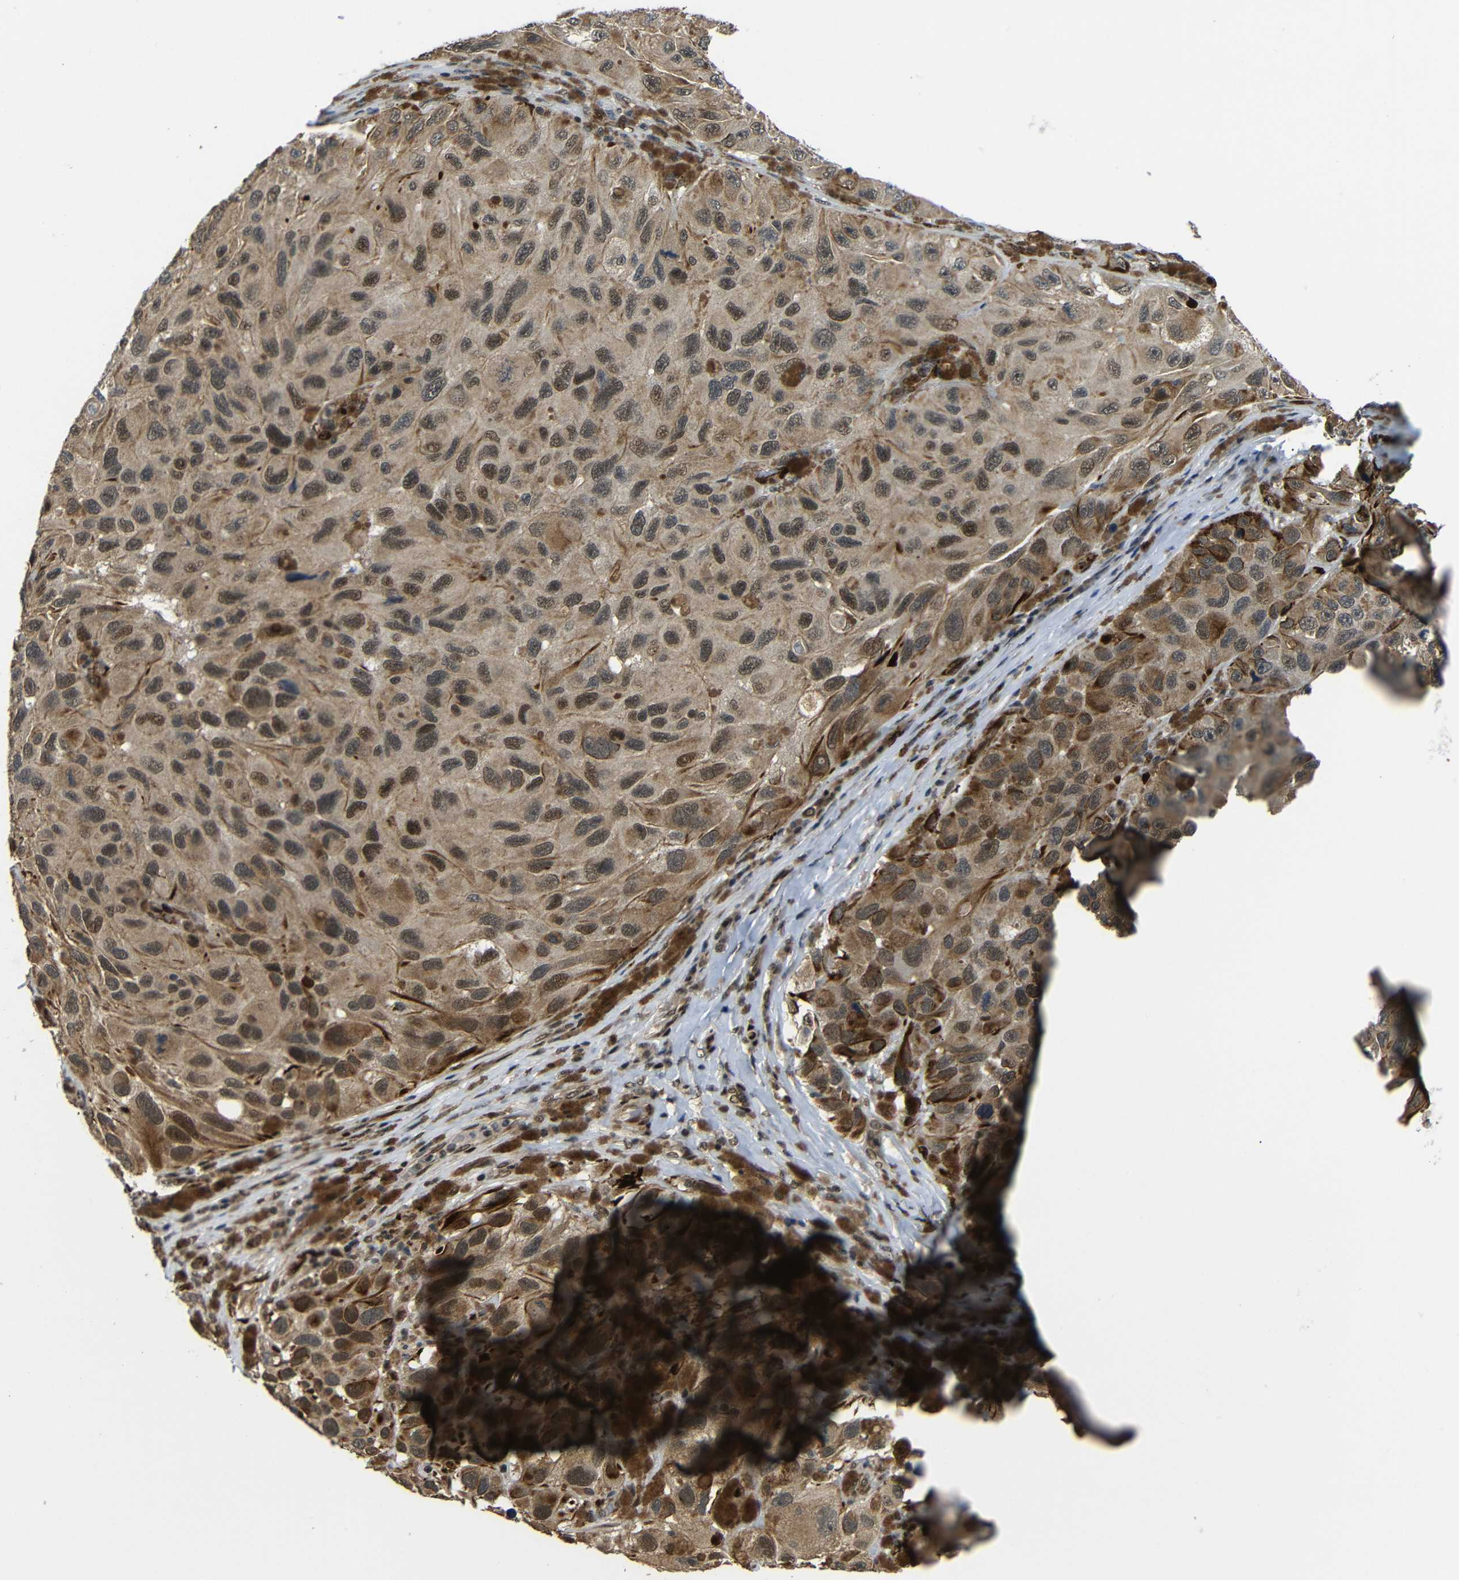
{"staining": {"intensity": "moderate", "quantity": ">75%", "location": "cytoplasmic/membranous,nuclear"}, "tissue": "melanoma", "cell_type": "Tumor cells", "image_type": "cancer", "snomed": [{"axis": "morphology", "description": "Malignant melanoma, NOS"}, {"axis": "topography", "description": "Skin"}], "caption": "The image shows immunohistochemical staining of melanoma. There is moderate cytoplasmic/membranous and nuclear positivity is seen in about >75% of tumor cells.", "gene": "TBX2", "patient": {"sex": "female", "age": 73}}